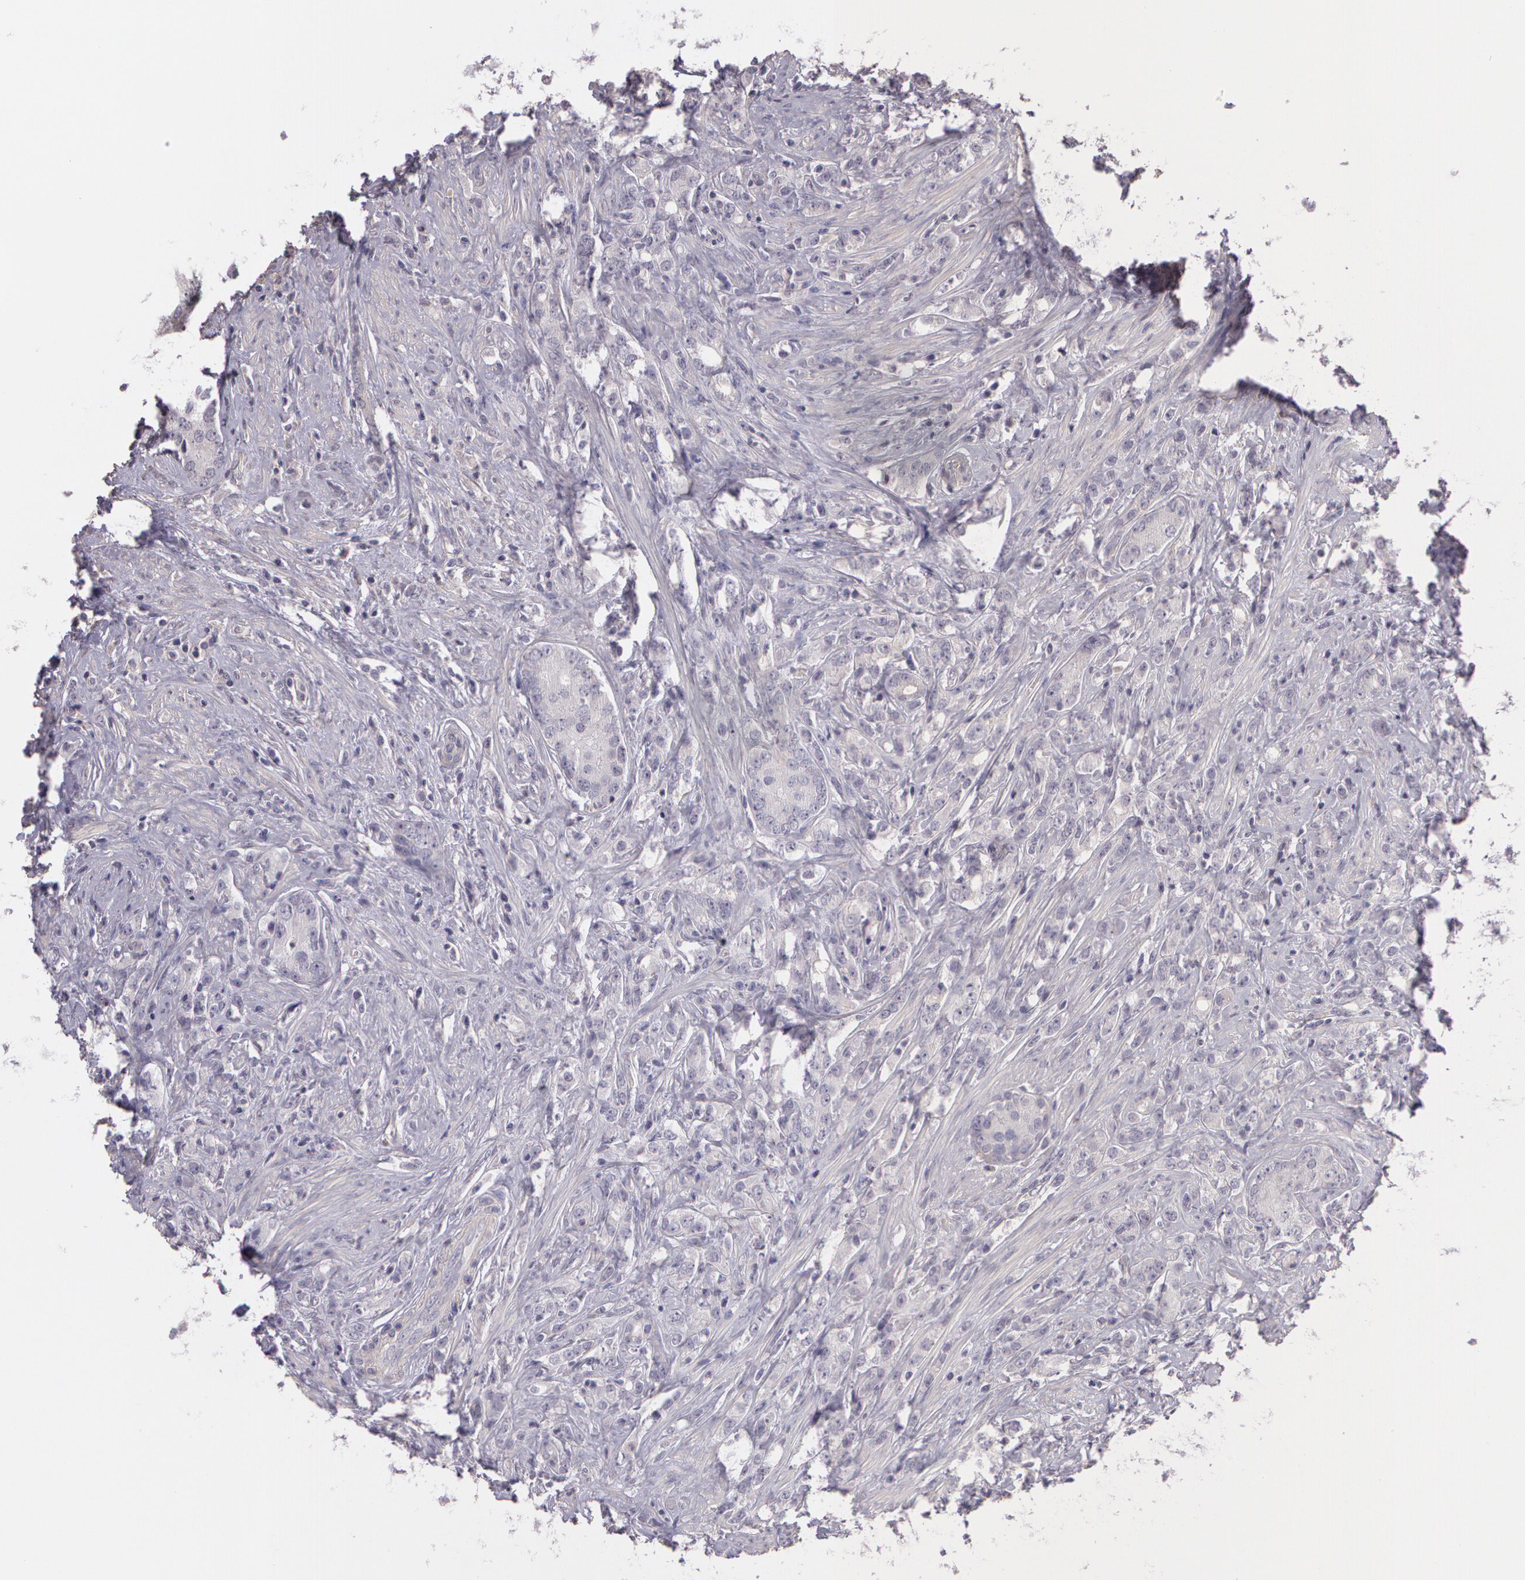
{"staining": {"intensity": "negative", "quantity": "none", "location": "none"}, "tissue": "prostate cancer", "cell_type": "Tumor cells", "image_type": "cancer", "snomed": [{"axis": "morphology", "description": "Adenocarcinoma, Medium grade"}, {"axis": "topography", "description": "Prostate"}], "caption": "Photomicrograph shows no significant protein positivity in tumor cells of prostate cancer (medium-grade adenocarcinoma).", "gene": "G2E3", "patient": {"sex": "male", "age": 59}}